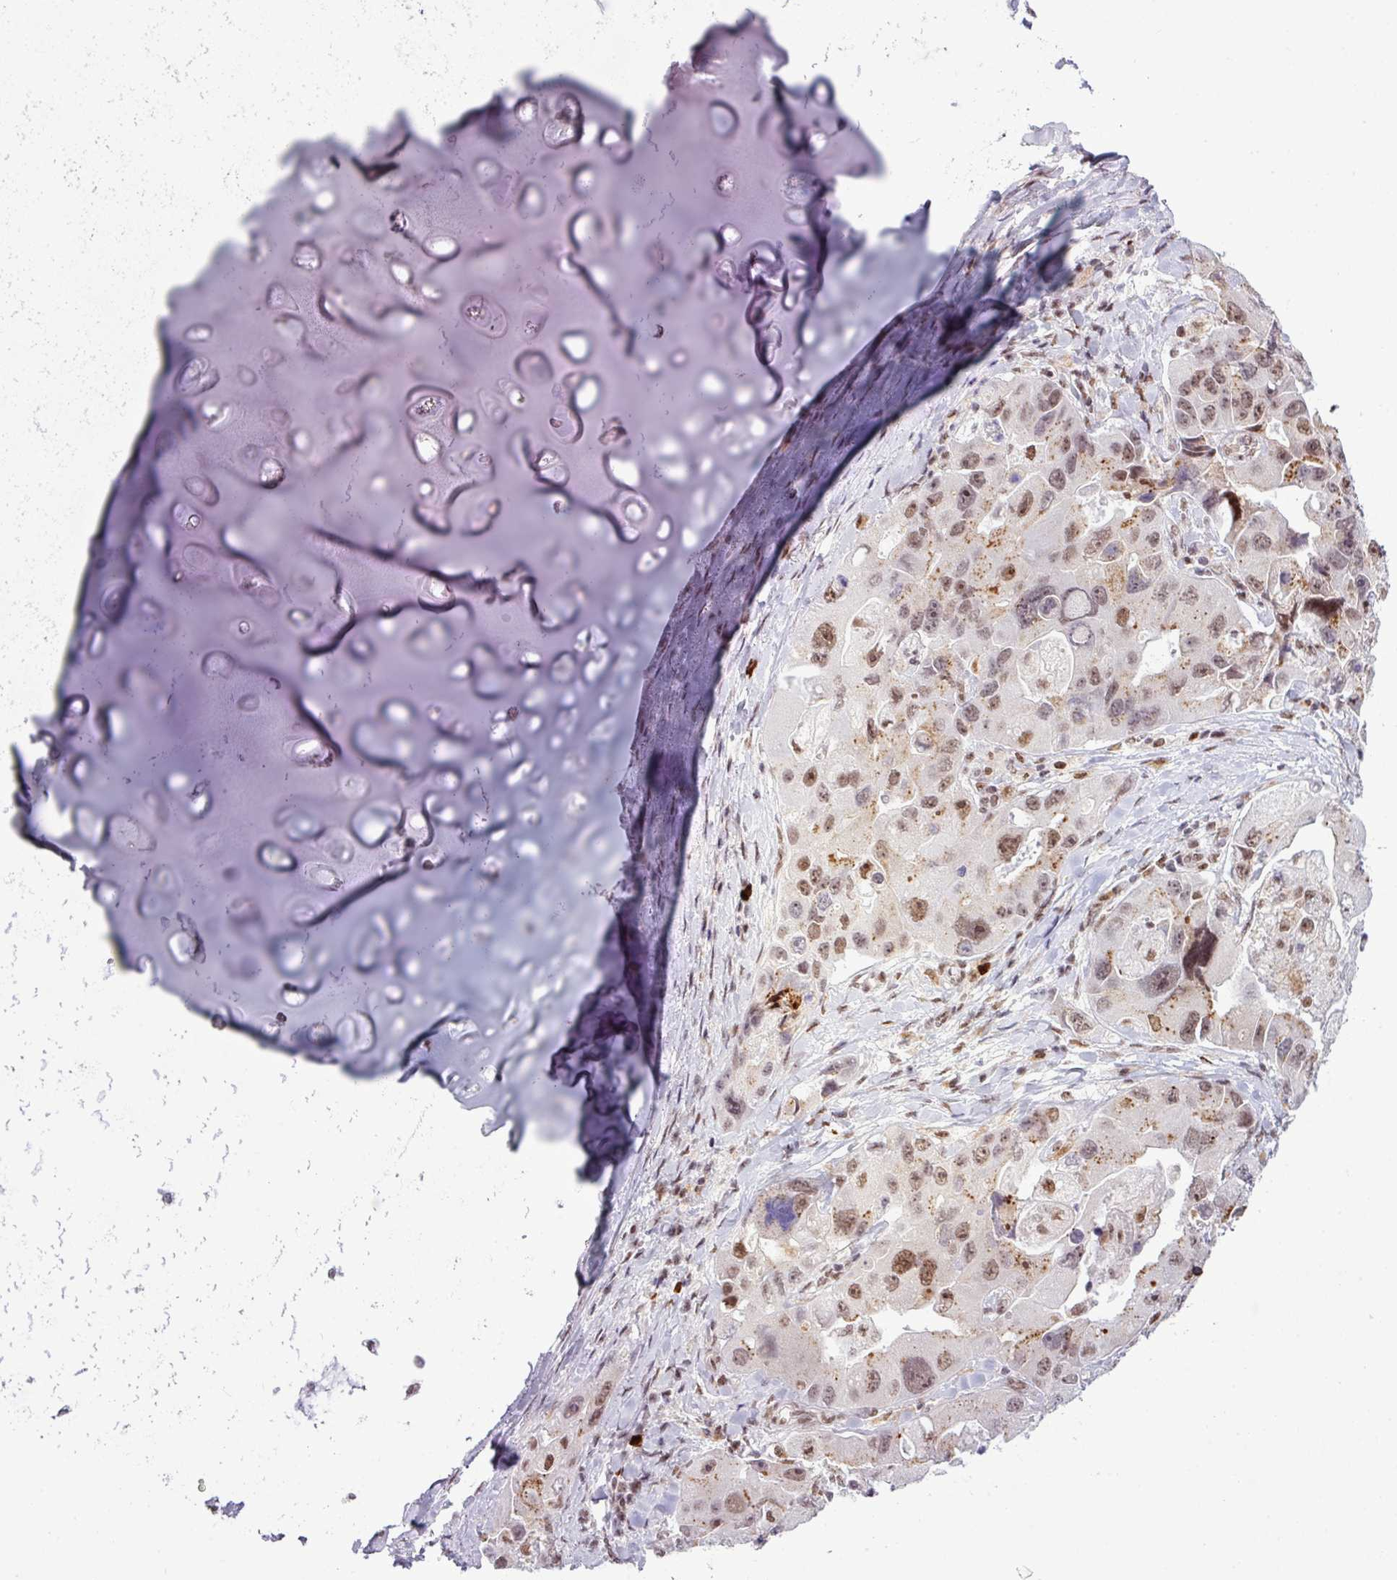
{"staining": {"intensity": "moderate", "quantity": ">75%", "location": "nuclear"}, "tissue": "lung cancer", "cell_type": "Tumor cells", "image_type": "cancer", "snomed": [{"axis": "morphology", "description": "Adenocarcinoma, NOS"}, {"axis": "topography", "description": "Lung"}], "caption": "Immunohistochemistry (IHC) of human lung cancer (adenocarcinoma) reveals medium levels of moderate nuclear expression in about >75% of tumor cells.", "gene": "ARL6IP4", "patient": {"sex": "female", "age": 54}}